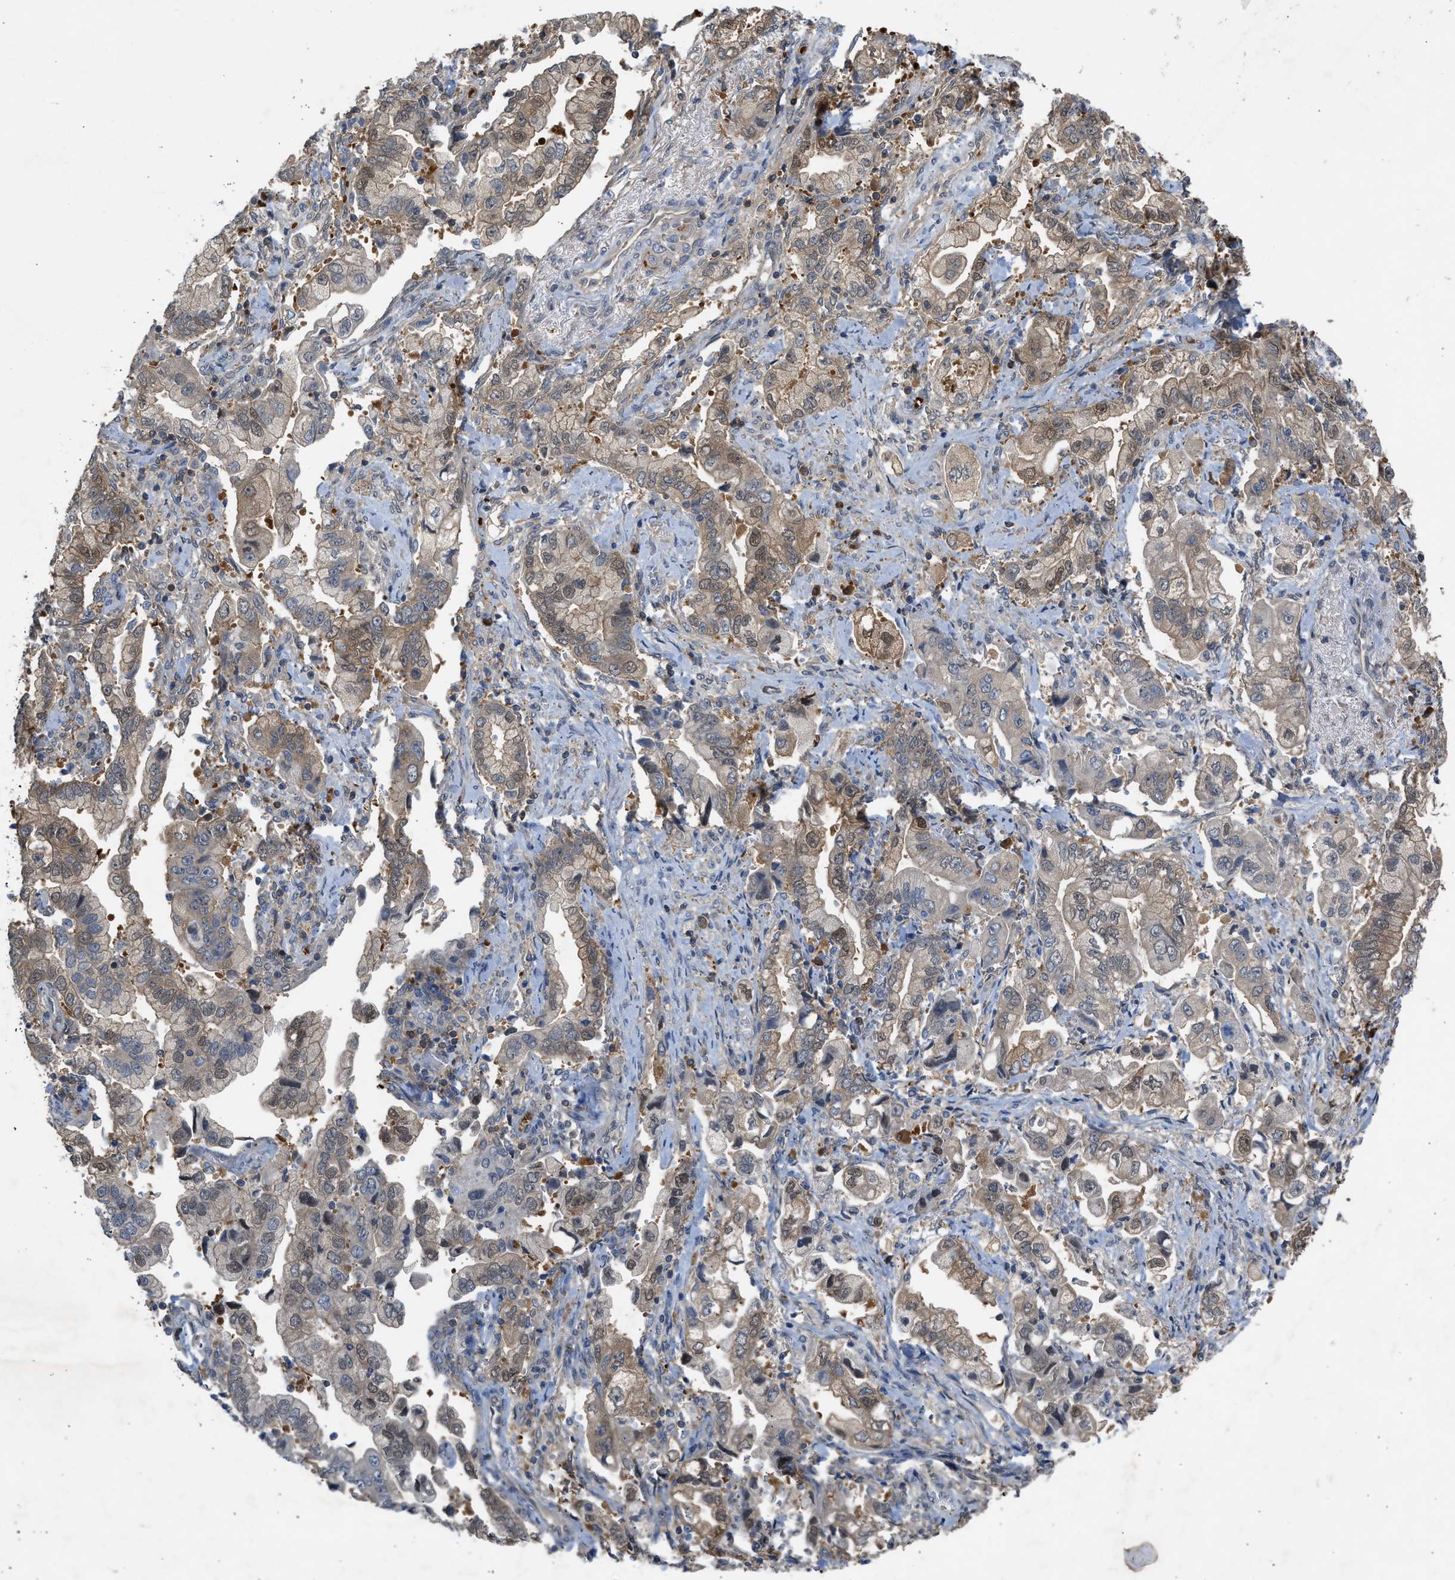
{"staining": {"intensity": "moderate", "quantity": ">75%", "location": "cytoplasmic/membranous"}, "tissue": "stomach cancer", "cell_type": "Tumor cells", "image_type": "cancer", "snomed": [{"axis": "morphology", "description": "Normal tissue, NOS"}, {"axis": "morphology", "description": "Adenocarcinoma, NOS"}, {"axis": "topography", "description": "Stomach"}], "caption": "Stomach adenocarcinoma stained for a protein (brown) reveals moderate cytoplasmic/membranous positive positivity in approximately >75% of tumor cells.", "gene": "MAPK7", "patient": {"sex": "male", "age": 62}}